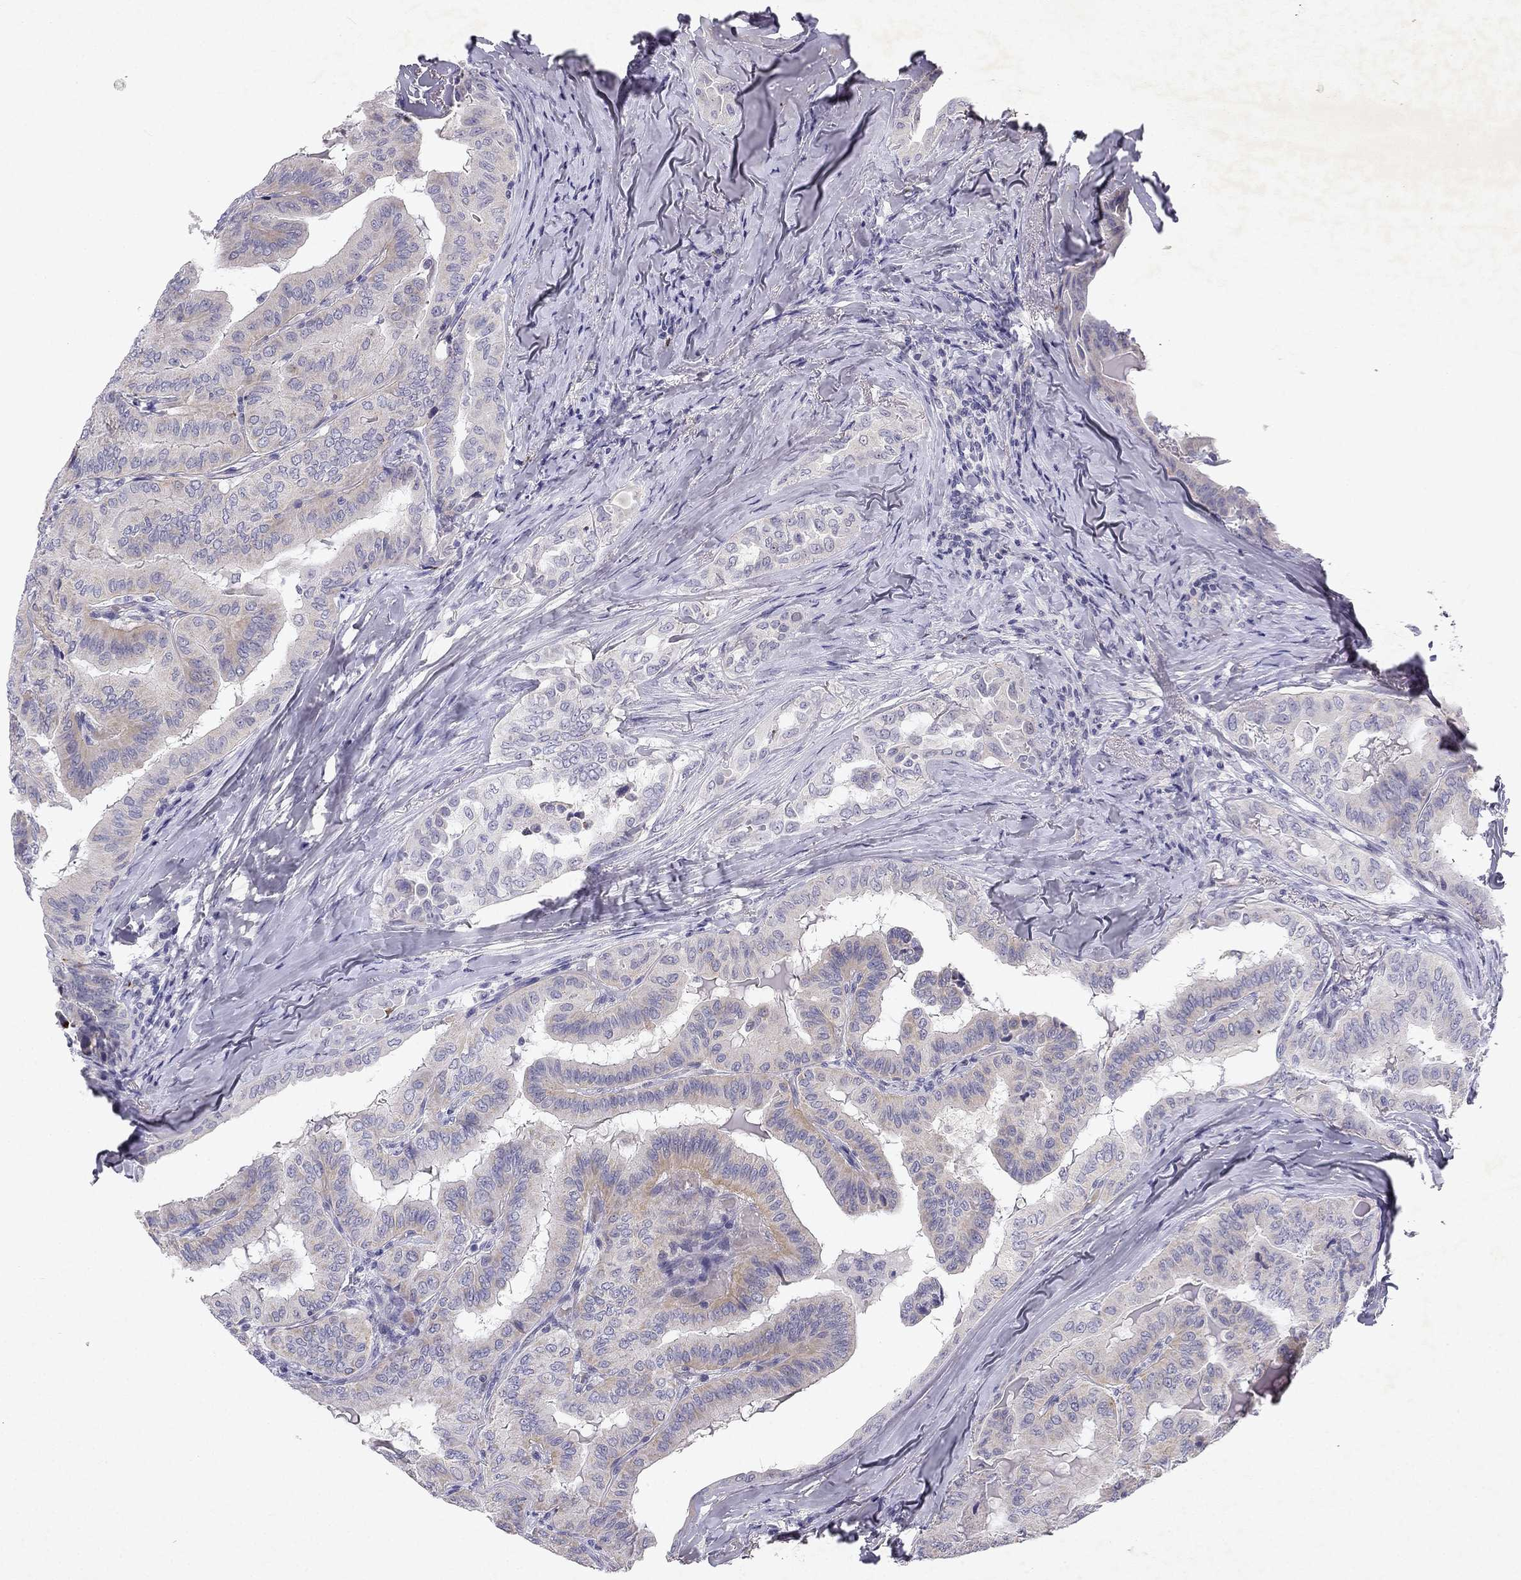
{"staining": {"intensity": "negative", "quantity": "none", "location": "none"}, "tissue": "thyroid cancer", "cell_type": "Tumor cells", "image_type": "cancer", "snomed": [{"axis": "morphology", "description": "Papillary adenocarcinoma, NOS"}, {"axis": "topography", "description": "Thyroid gland"}], "caption": "Immunohistochemistry image of thyroid papillary adenocarcinoma stained for a protein (brown), which reveals no expression in tumor cells. The staining was performed using DAB to visualize the protein expression in brown, while the nuclei were stained in blue with hematoxylin (Magnification: 20x).", "gene": "SLC6A4", "patient": {"sex": "female", "age": 68}}